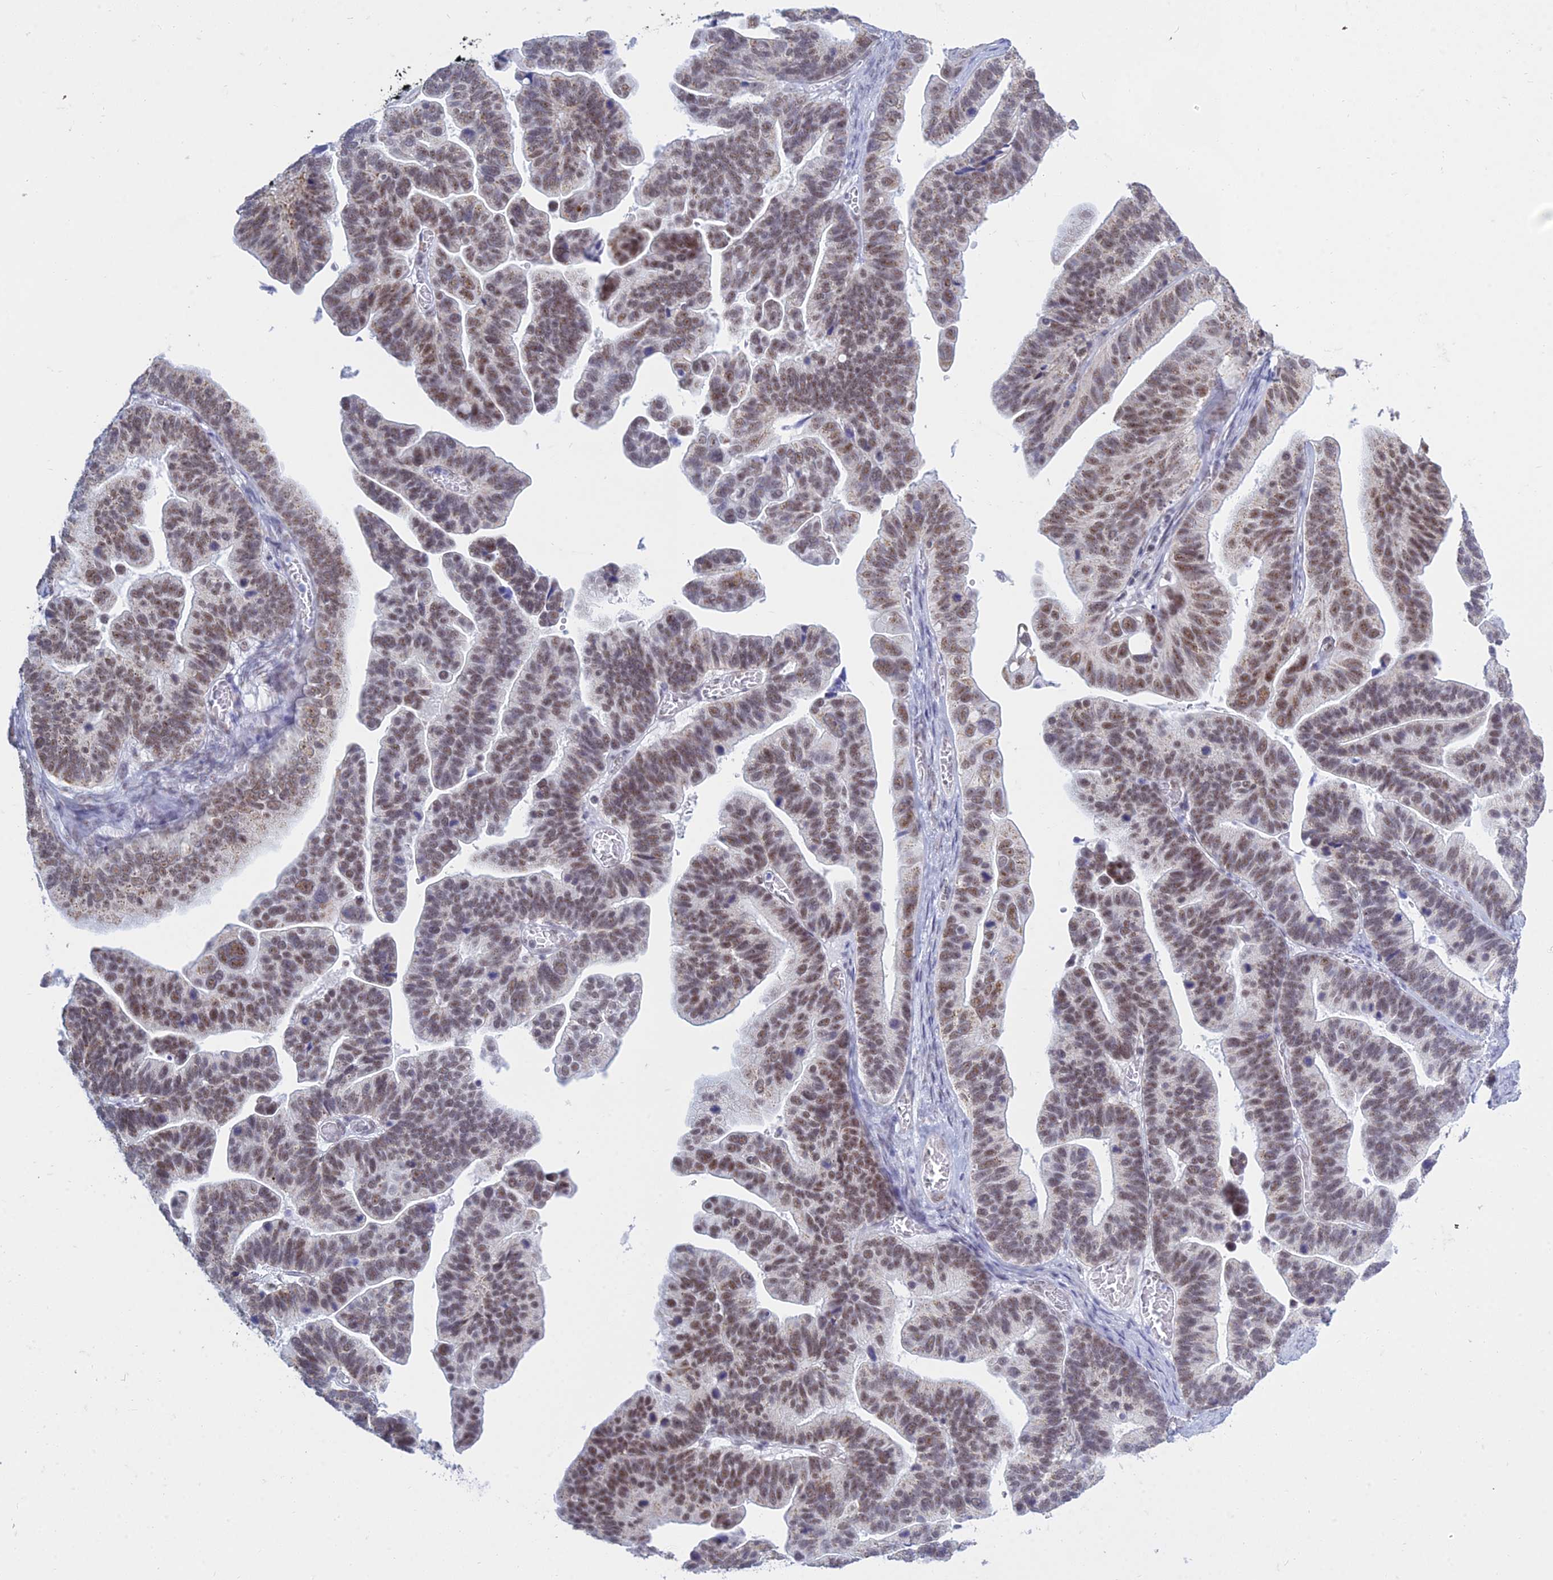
{"staining": {"intensity": "moderate", "quantity": ">75%", "location": "cytoplasmic/membranous,nuclear"}, "tissue": "ovarian cancer", "cell_type": "Tumor cells", "image_type": "cancer", "snomed": [{"axis": "morphology", "description": "Cystadenocarcinoma, serous, NOS"}, {"axis": "topography", "description": "Ovary"}], "caption": "Ovarian cancer stained for a protein (brown) reveals moderate cytoplasmic/membranous and nuclear positive positivity in about >75% of tumor cells.", "gene": "KLF14", "patient": {"sex": "female", "age": 56}}